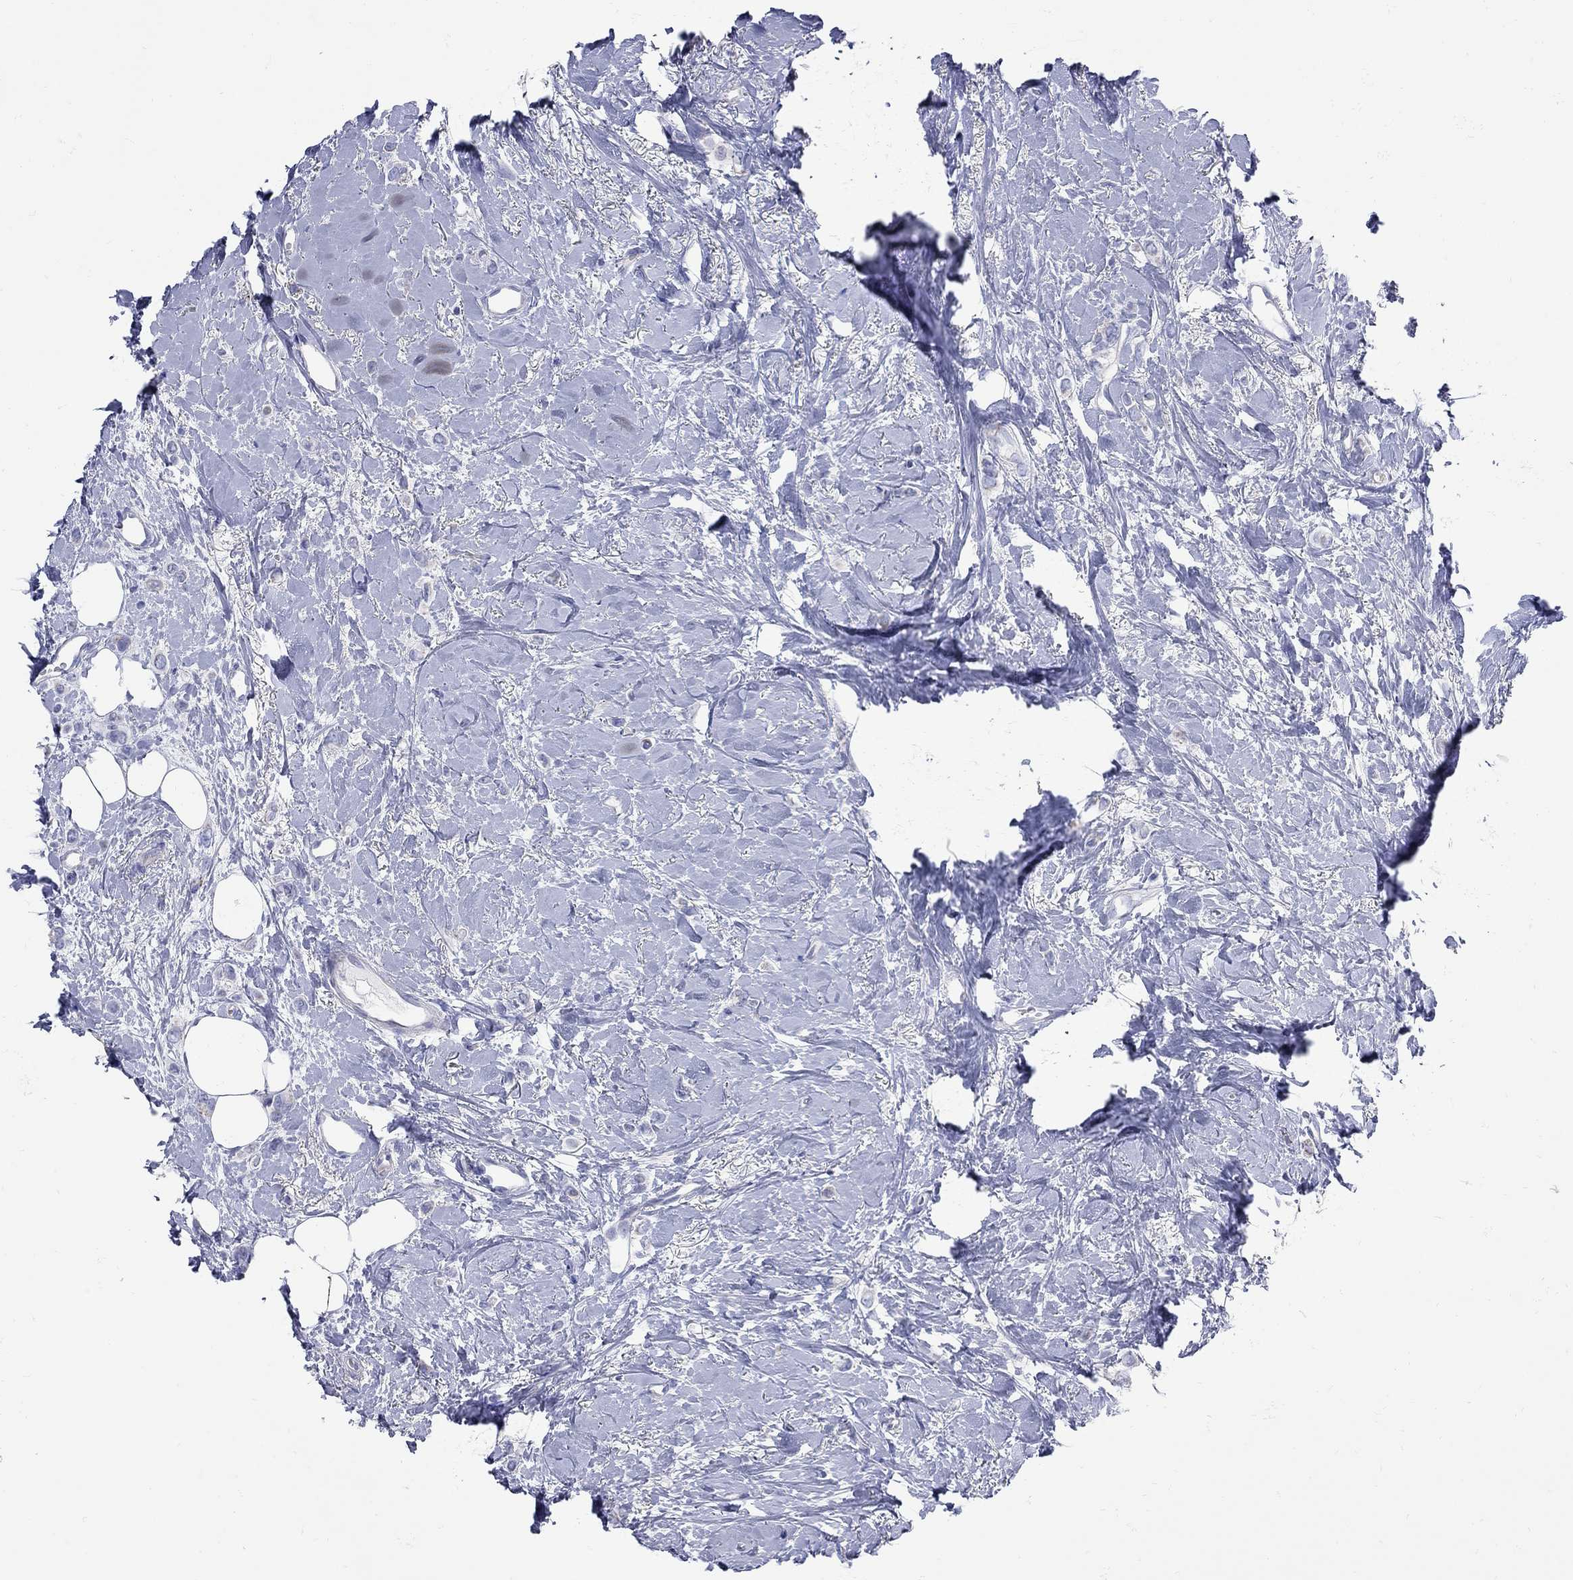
{"staining": {"intensity": "negative", "quantity": "none", "location": "none"}, "tissue": "breast cancer", "cell_type": "Tumor cells", "image_type": "cancer", "snomed": [{"axis": "morphology", "description": "Lobular carcinoma"}, {"axis": "topography", "description": "Breast"}], "caption": "A high-resolution photomicrograph shows IHC staining of lobular carcinoma (breast), which demonstrates no significant expression in tumor cells.", "gene": "PDZD3", "patient": {"sex": "female", "age": 66}}